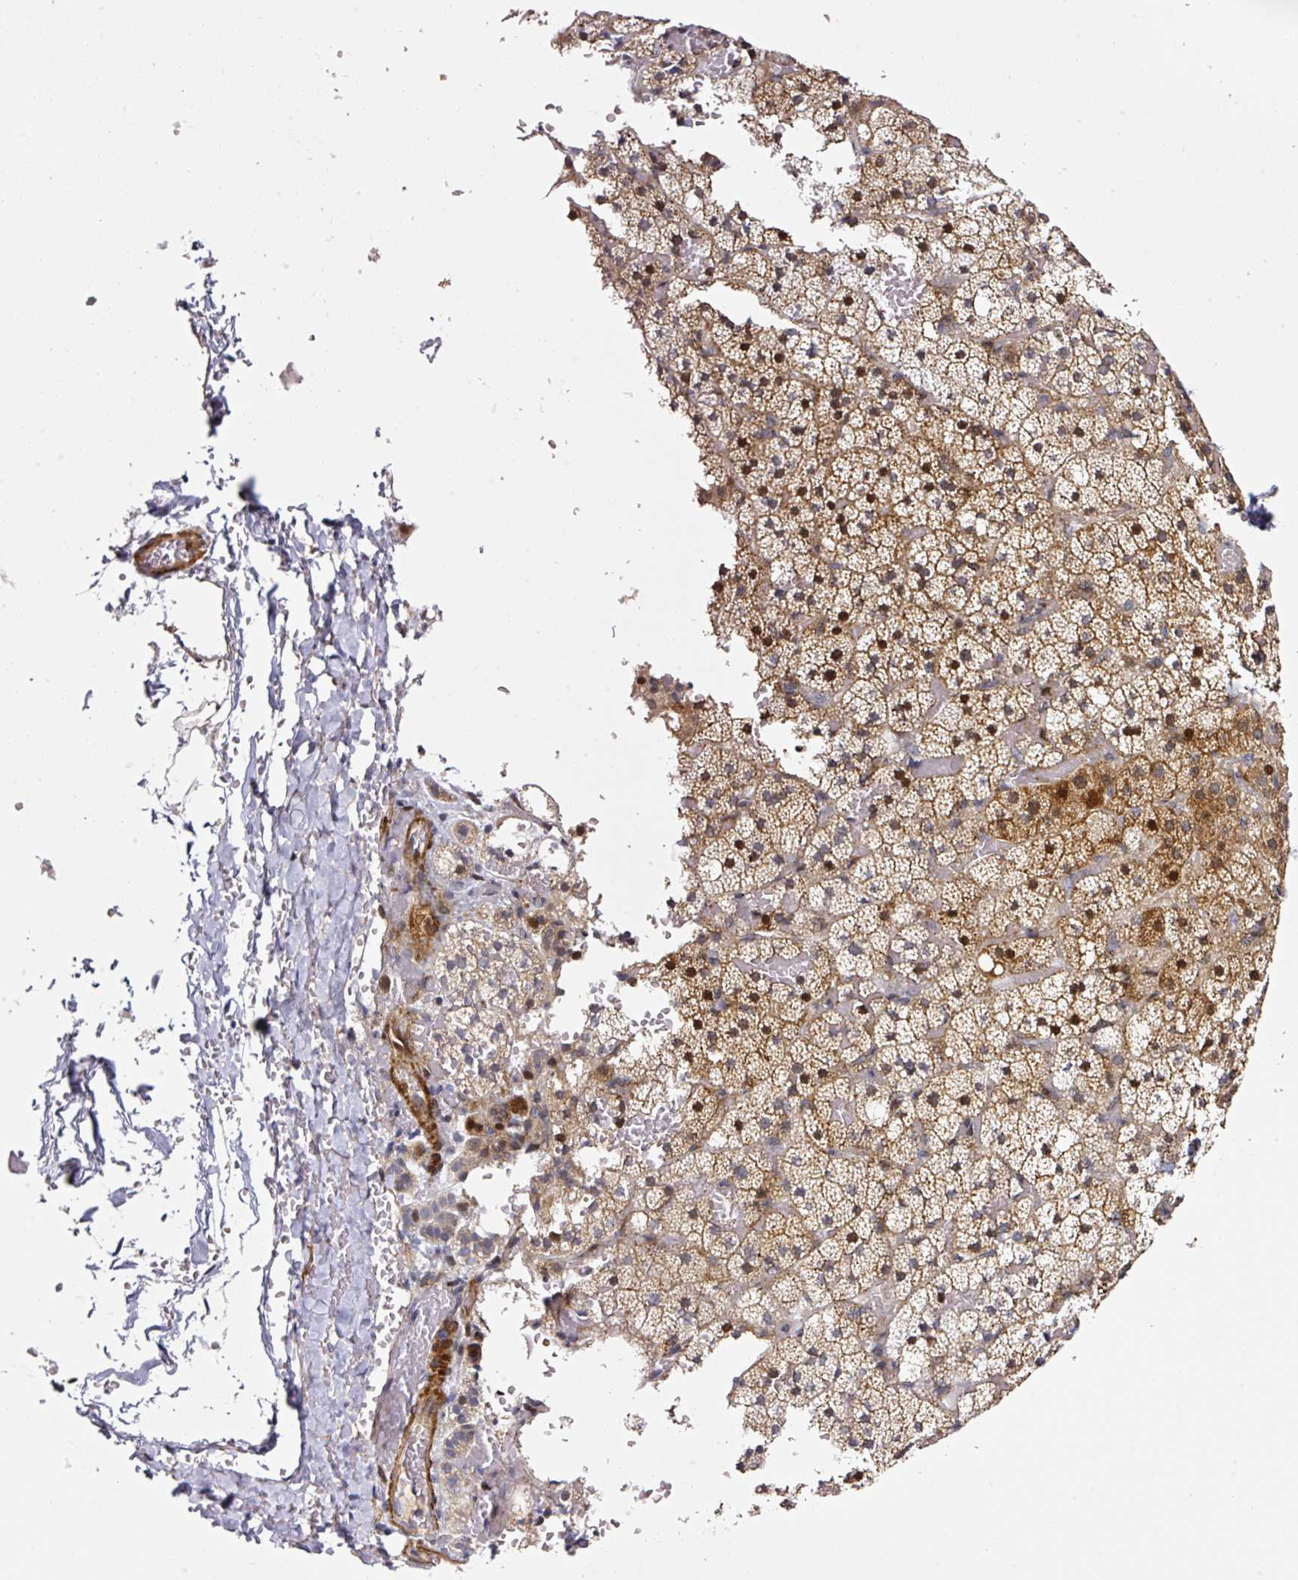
{"staining": {"intensity": "moderate", "quantity": "25%-75%", "location": "cytoplasmic/membranous,nuclear"}, "tissue": "adrenal gland", "cell_type": "Glandular cells", "image_type": "normal", "snomed": [{"axis": "morphology", "description": "Normal tissue, NOS"}, {"axis": "topography", "description": "Adrenal gland"}], "caption": "Benign adrenal gland shows moderate cytoplasmic/membranous,nuclear positivity in approximately 25%-75% of glandular cells, visualized by immunohistochemistry. The staining was performed using DAB (3,3'-diaminobenzidine) to visualize the protein expression in brown, while the nuclei were stained in blue with hematoxylin (Magnification: 20x).", "gene": "ANKRD20A1", "patient": {"sex": "male", "age": 53}}